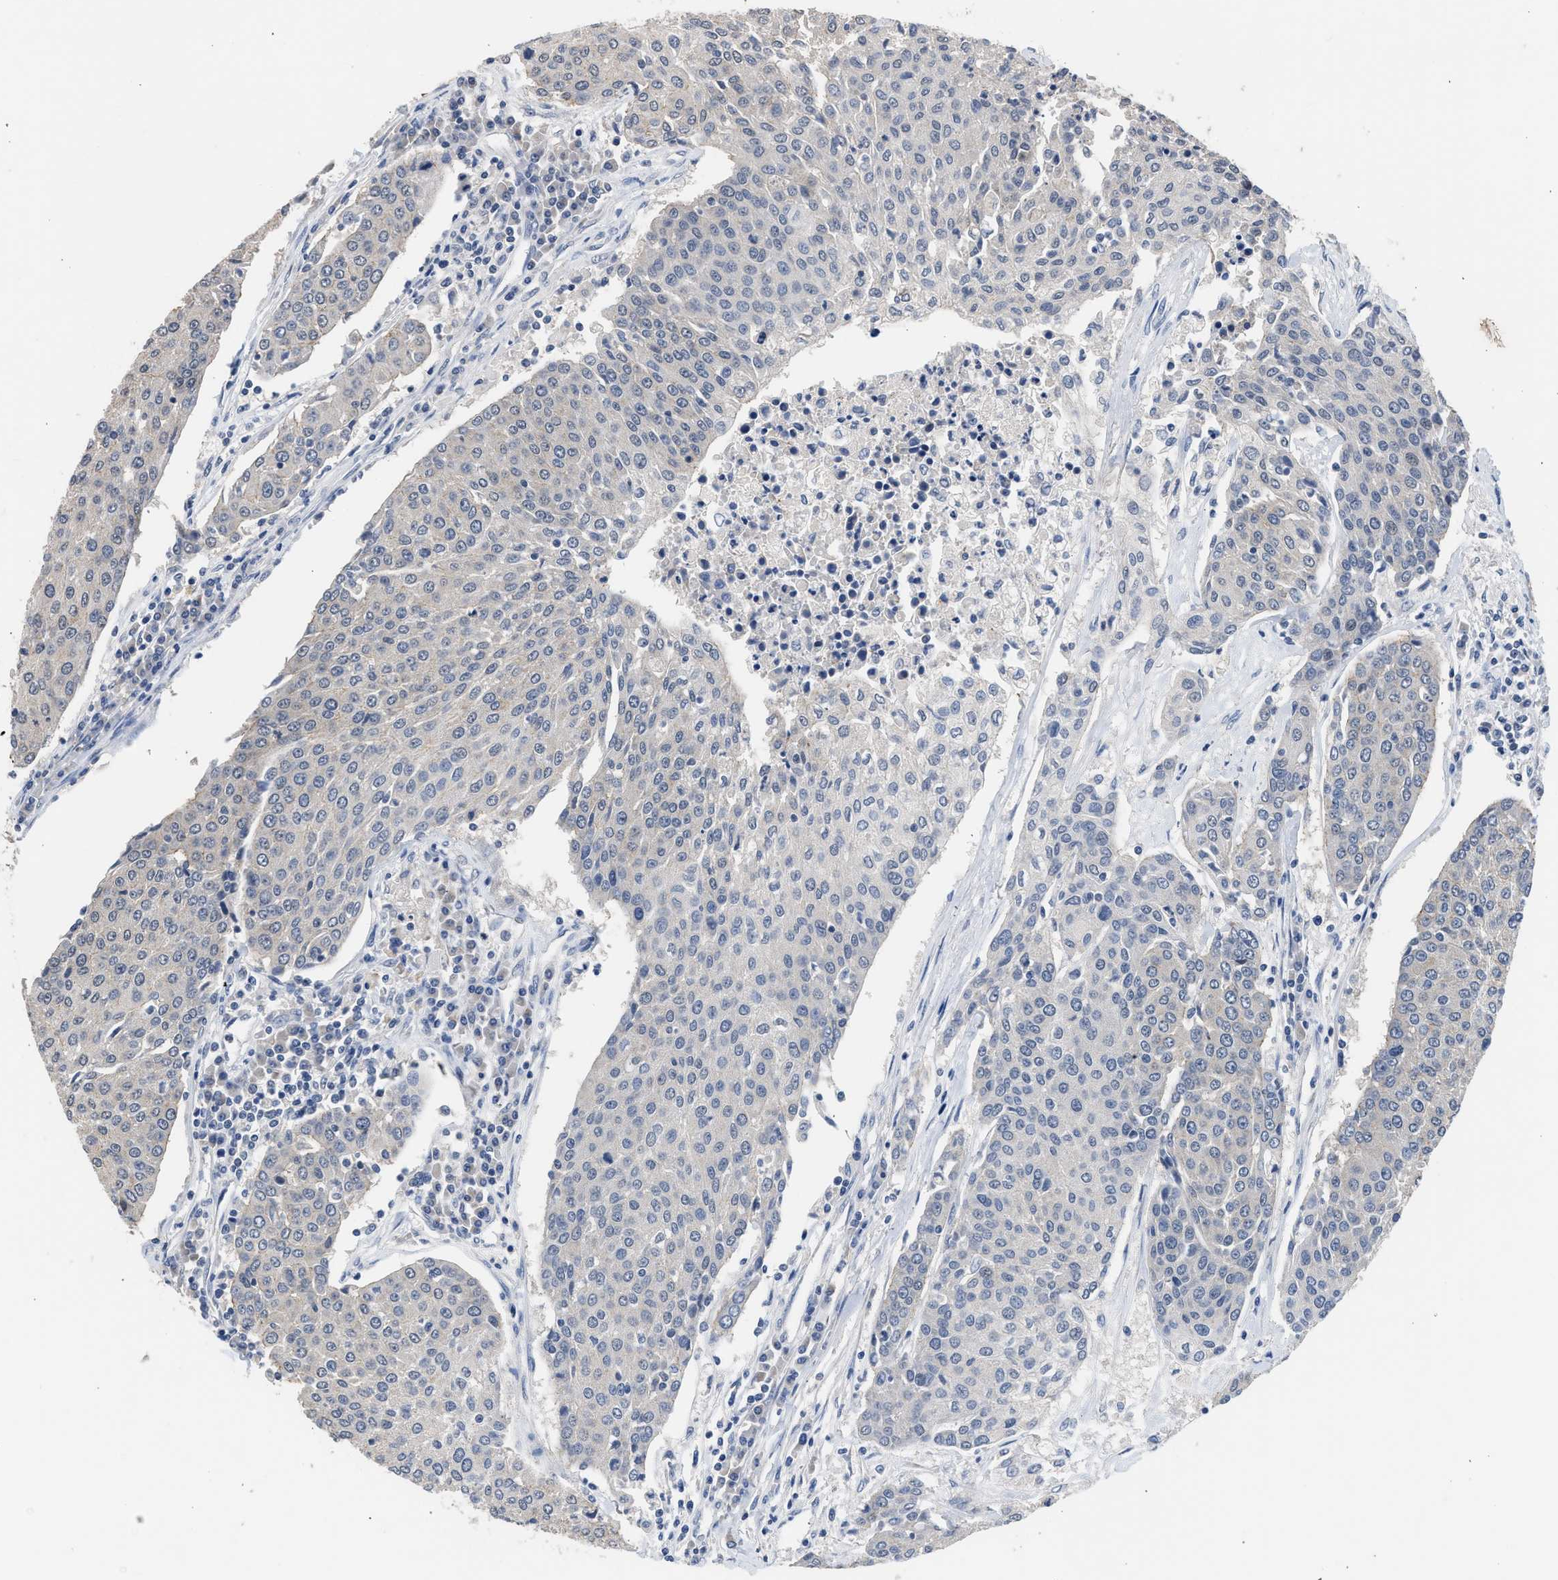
{"staining": {"intensity": "weak", "quantity": "<25%", "location": "cytoplasmic/membranous"}, "tissue": "urothelial cancer", "cell_type": "Tumor cells", "image_type": "cancer", "snomed": [{"axis": "morphology", "description": "Urothelial carcinoma, High grade"}, {"axis": "topography", "description": "Urinary bladder"}], "caption": "Tumor cells are negative for brown protein staining in urothelial cancer.", "gene": "CSF3R", "patient": {"sex": "female", "age": 85}}